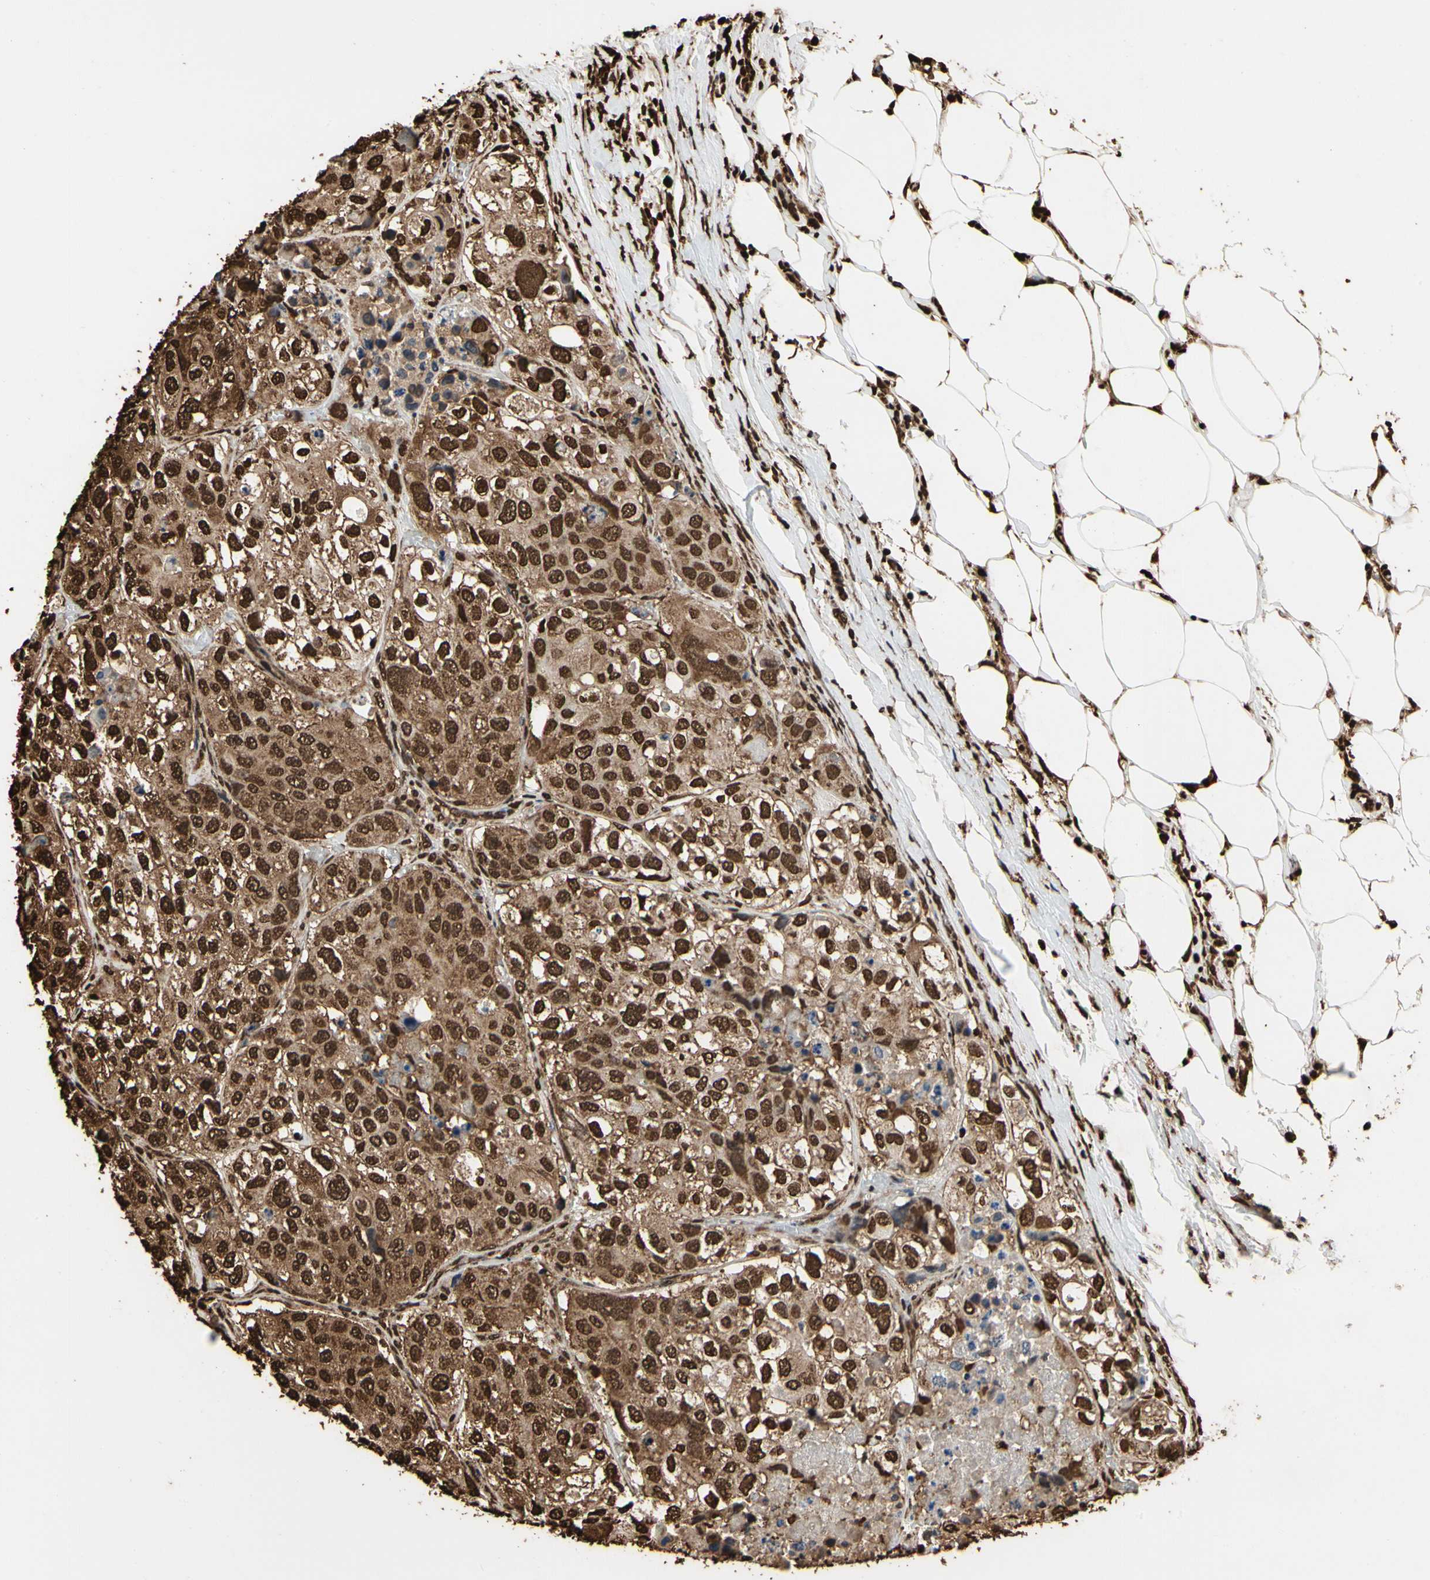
{"staining": {"intensity": "strong", "quantity": ">75%", "location": "cytoplasmic/membranous,nuclear"}, "tissue": "urothelial cancer", "cell_type": "Tumor cells", "image_type": "cancer", "snomed": [{"axis": "morphology", "description": "Urothelial carcinoma, High grade"}, {"axis": "topography", "description": "Lymph node"}, {"axis": "topography", "description": "Urinary bladder"}], "caption": "Strong cytoplasmic/membranous and nuclear positivity is present in about >75% of tumor cells in urothelial carcinoma (high-grade). (IHC, brightfield microscopy, high magnification).", "gene": "HNRNPK", "patient": {"sex": "male", "age": 51}}